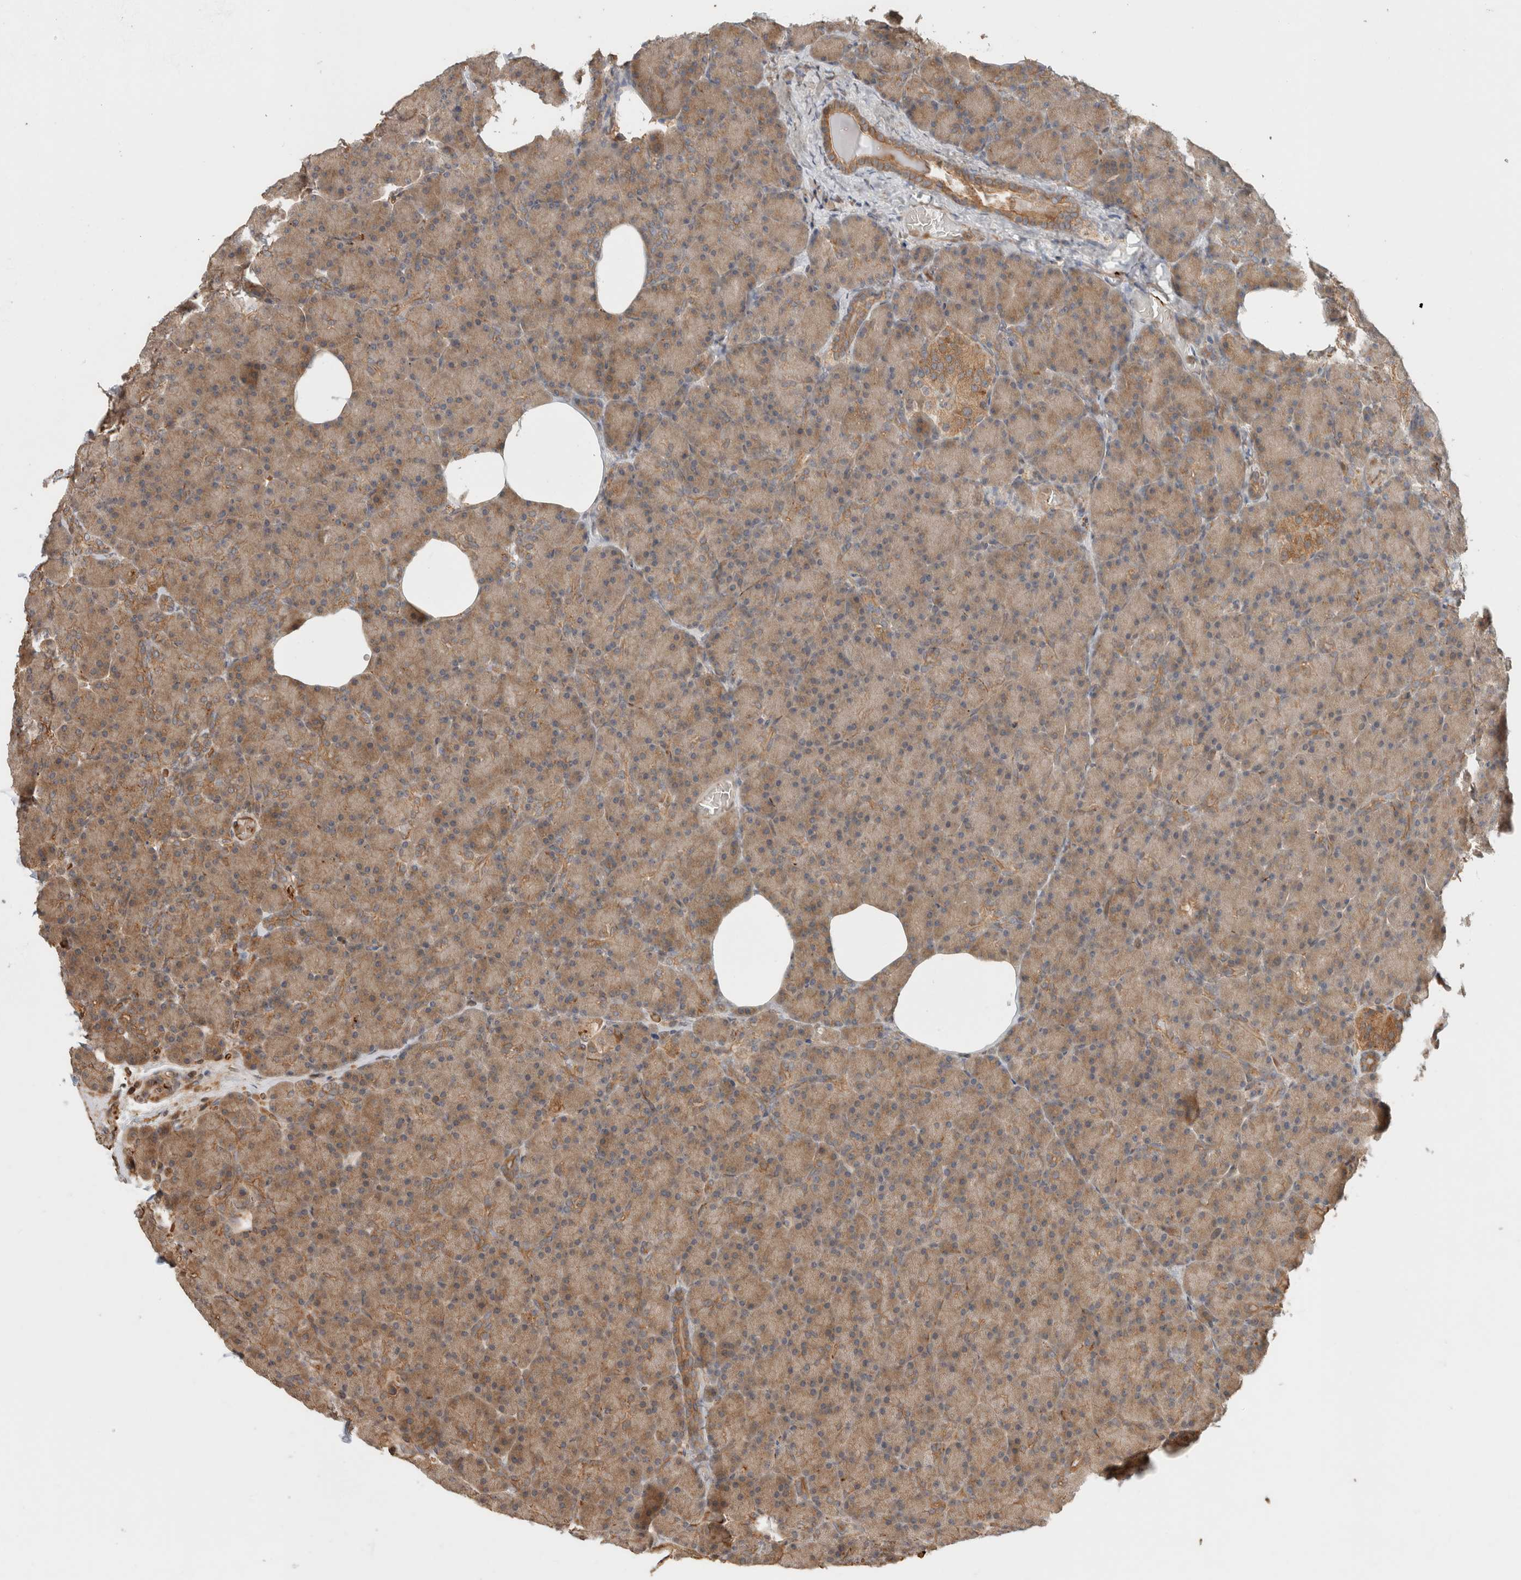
{"staining": {"intensity": "moderate", "quantity": ">75%", "location": "cytoplasmic/membranous"}, "tissue": "pancreas", "cell_type": "Exocrine glandular cells", "image_type": "normal", "snomed": [{"axis": "morphology", "description": "Normal tissue, NOS"}, {"axis": "topography", "description": "Pancreas"}], "caption": "High-magnification brightfield microscopy of unremarkable pancreas stained with DAB (brown) and counterstained with hematoxylin (blue). exocrine glandular cells exhibit moderate cytoplasmic/membranous positivity is appreciated in about>75% of cells.", "gene": "OTUD6B", "patient": {"sex": "female", "age": 43}}